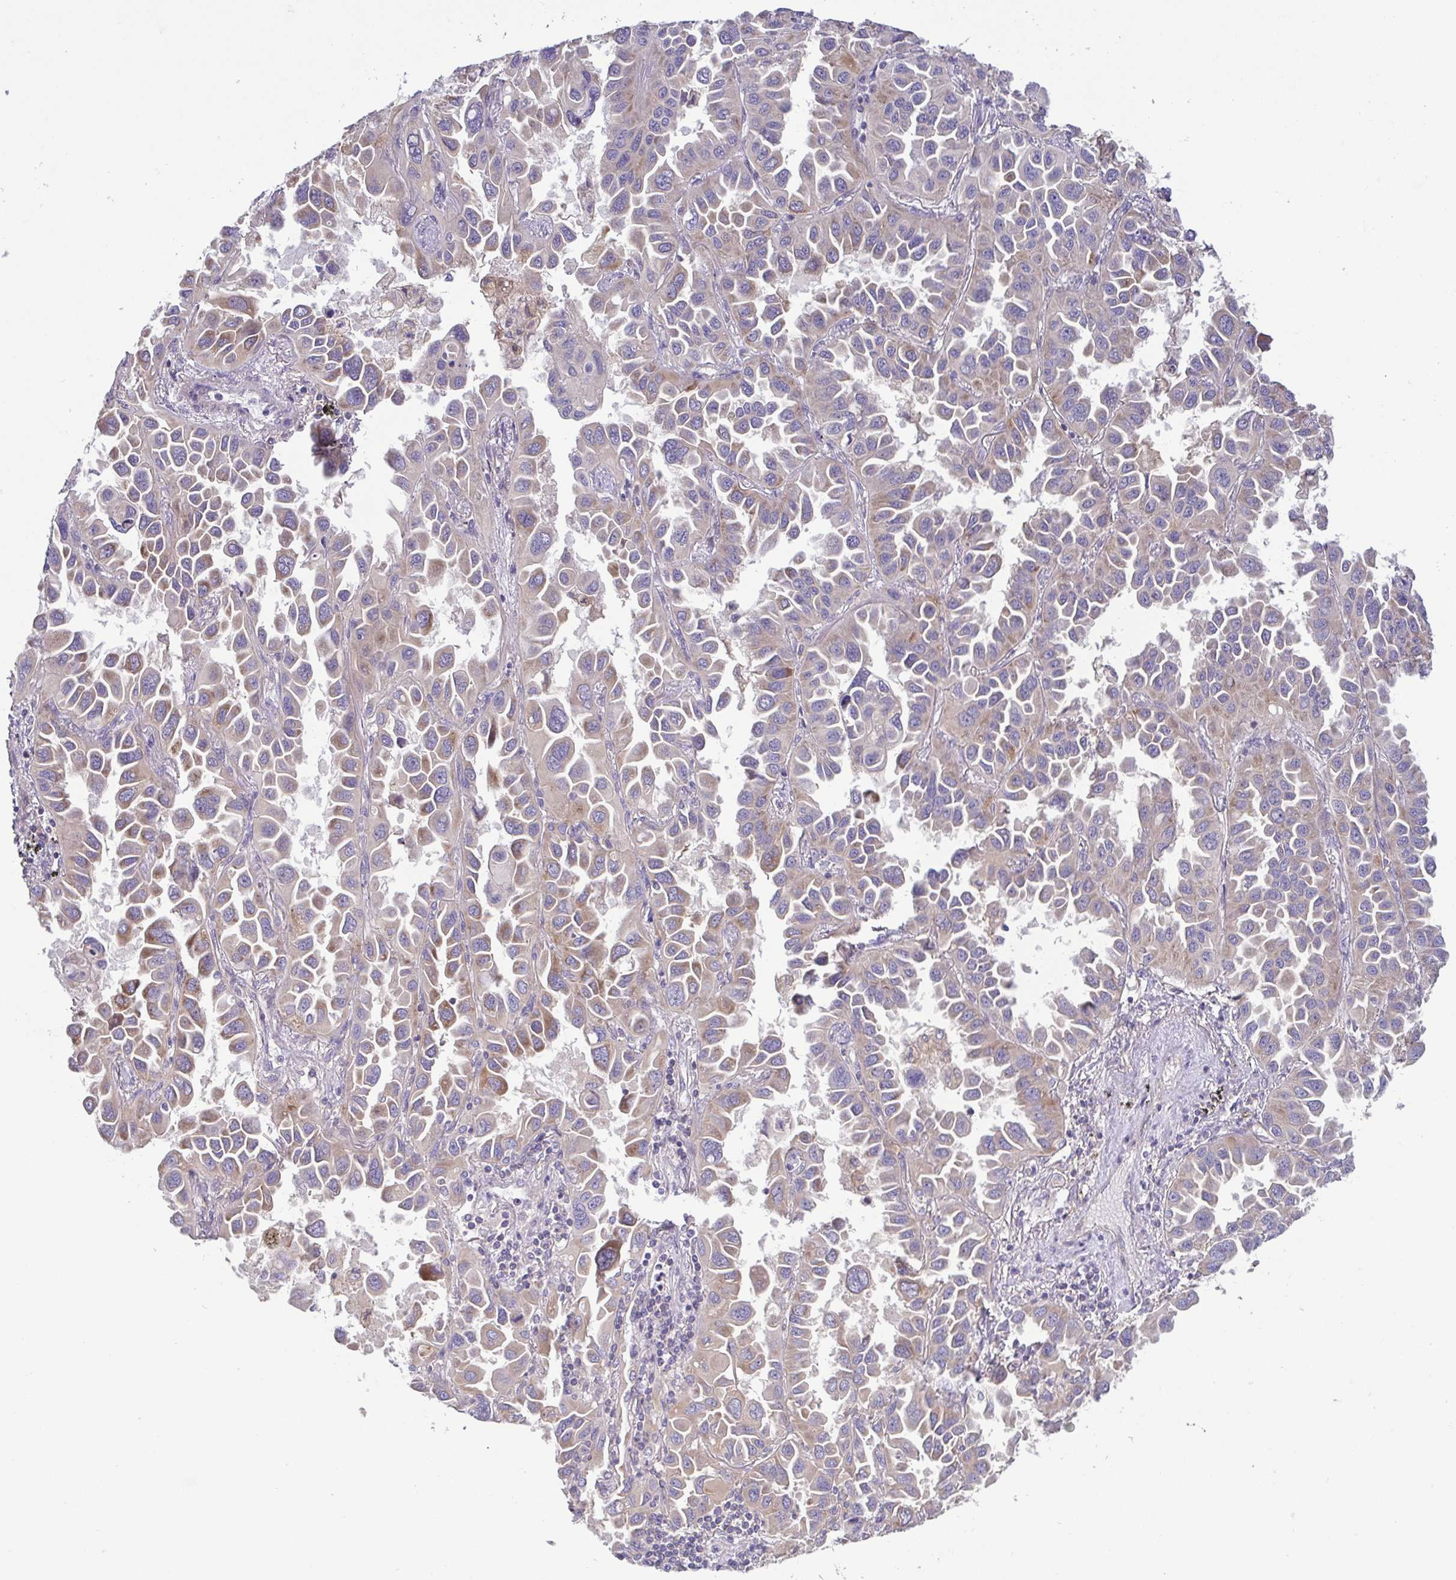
{"staining": {"intensity": "weak", "quantity": "<25%", "location": "cytoplasmic/membranous"}, "tissue": "lung cancer", "cell_type": "Tumor cells", "image_type": "cancer", "snomed": [{"axis": "morphology", "description": "Adenocarcinoma, NOS"}, {"axis": "topography", "description": "Lung"}], "caption": "Immunohistochemistry (IHC) image of neoplastic tissue: human lung cancer (adenocarcinoma) stained with DAB (3,3'-diaminobenzidine) demonstrates no significant protein expression in tumor cells. (DAB immunohistochemistry visualized using brightfield microscopy, high magnification).", "gene": "LMF2", "patient": {"sex": "male", "age": 64}}